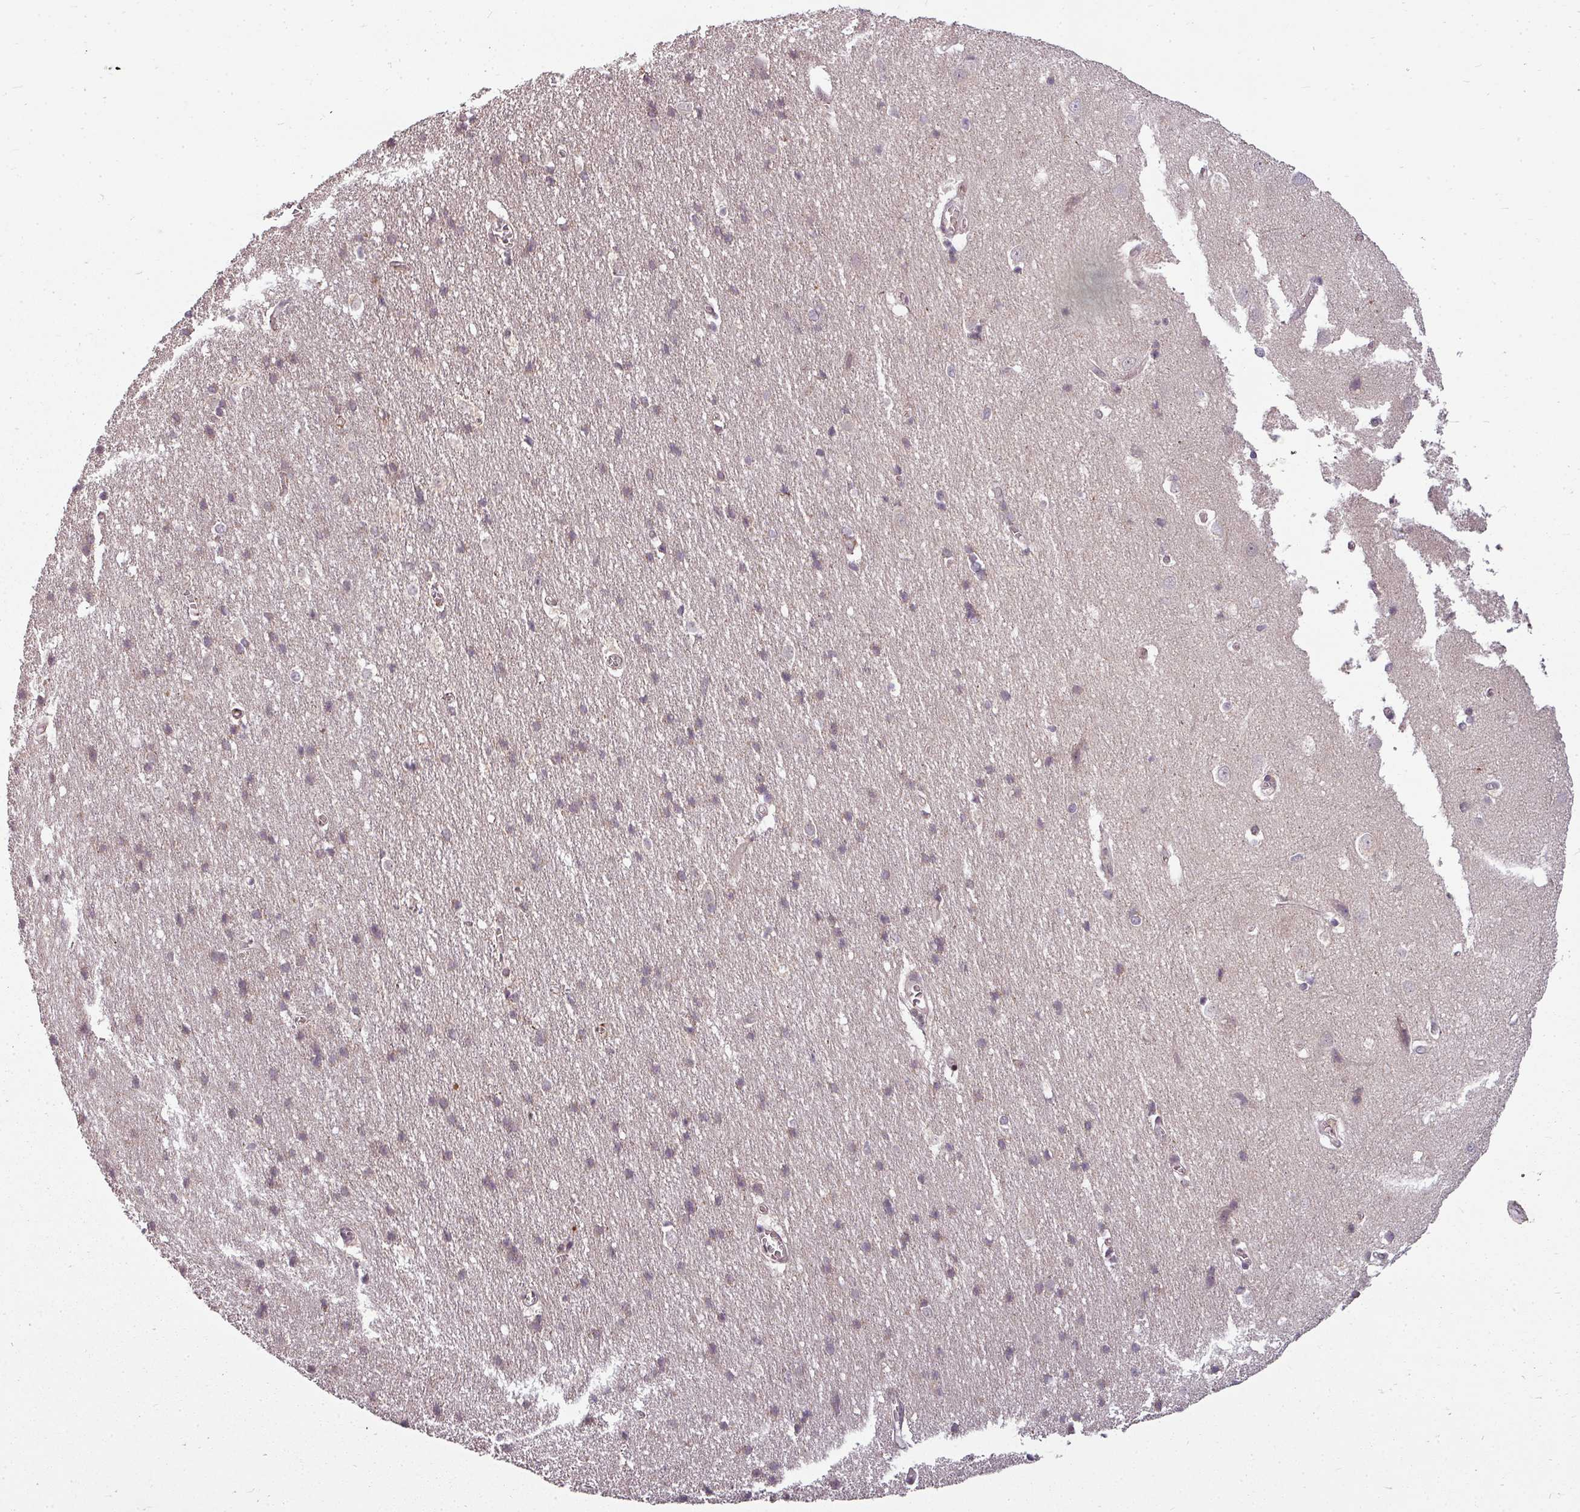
{"staining": {"intensity": "weak", "quantity": ">75%", "location": "cytoplasmic/membranous"}, "tissue": "cerebral cortex", "cell_type": "Endothelial cells", "image_type": "normal", "snomed": [{"axis": "morphology", "description": "Normal tissue, NOS"}, {"axis": "topography", "description": "Cerebral cortex"}], "caption": "Cerebral cortex stained for a protein shows weak cytoplasmic/membranous positivity in endothelial cells. The protein of interest is shown in brown color, while the nuclei are stained blue.", "gene": "CLIC1", "patient": {"sex": "male", "age": 54}}